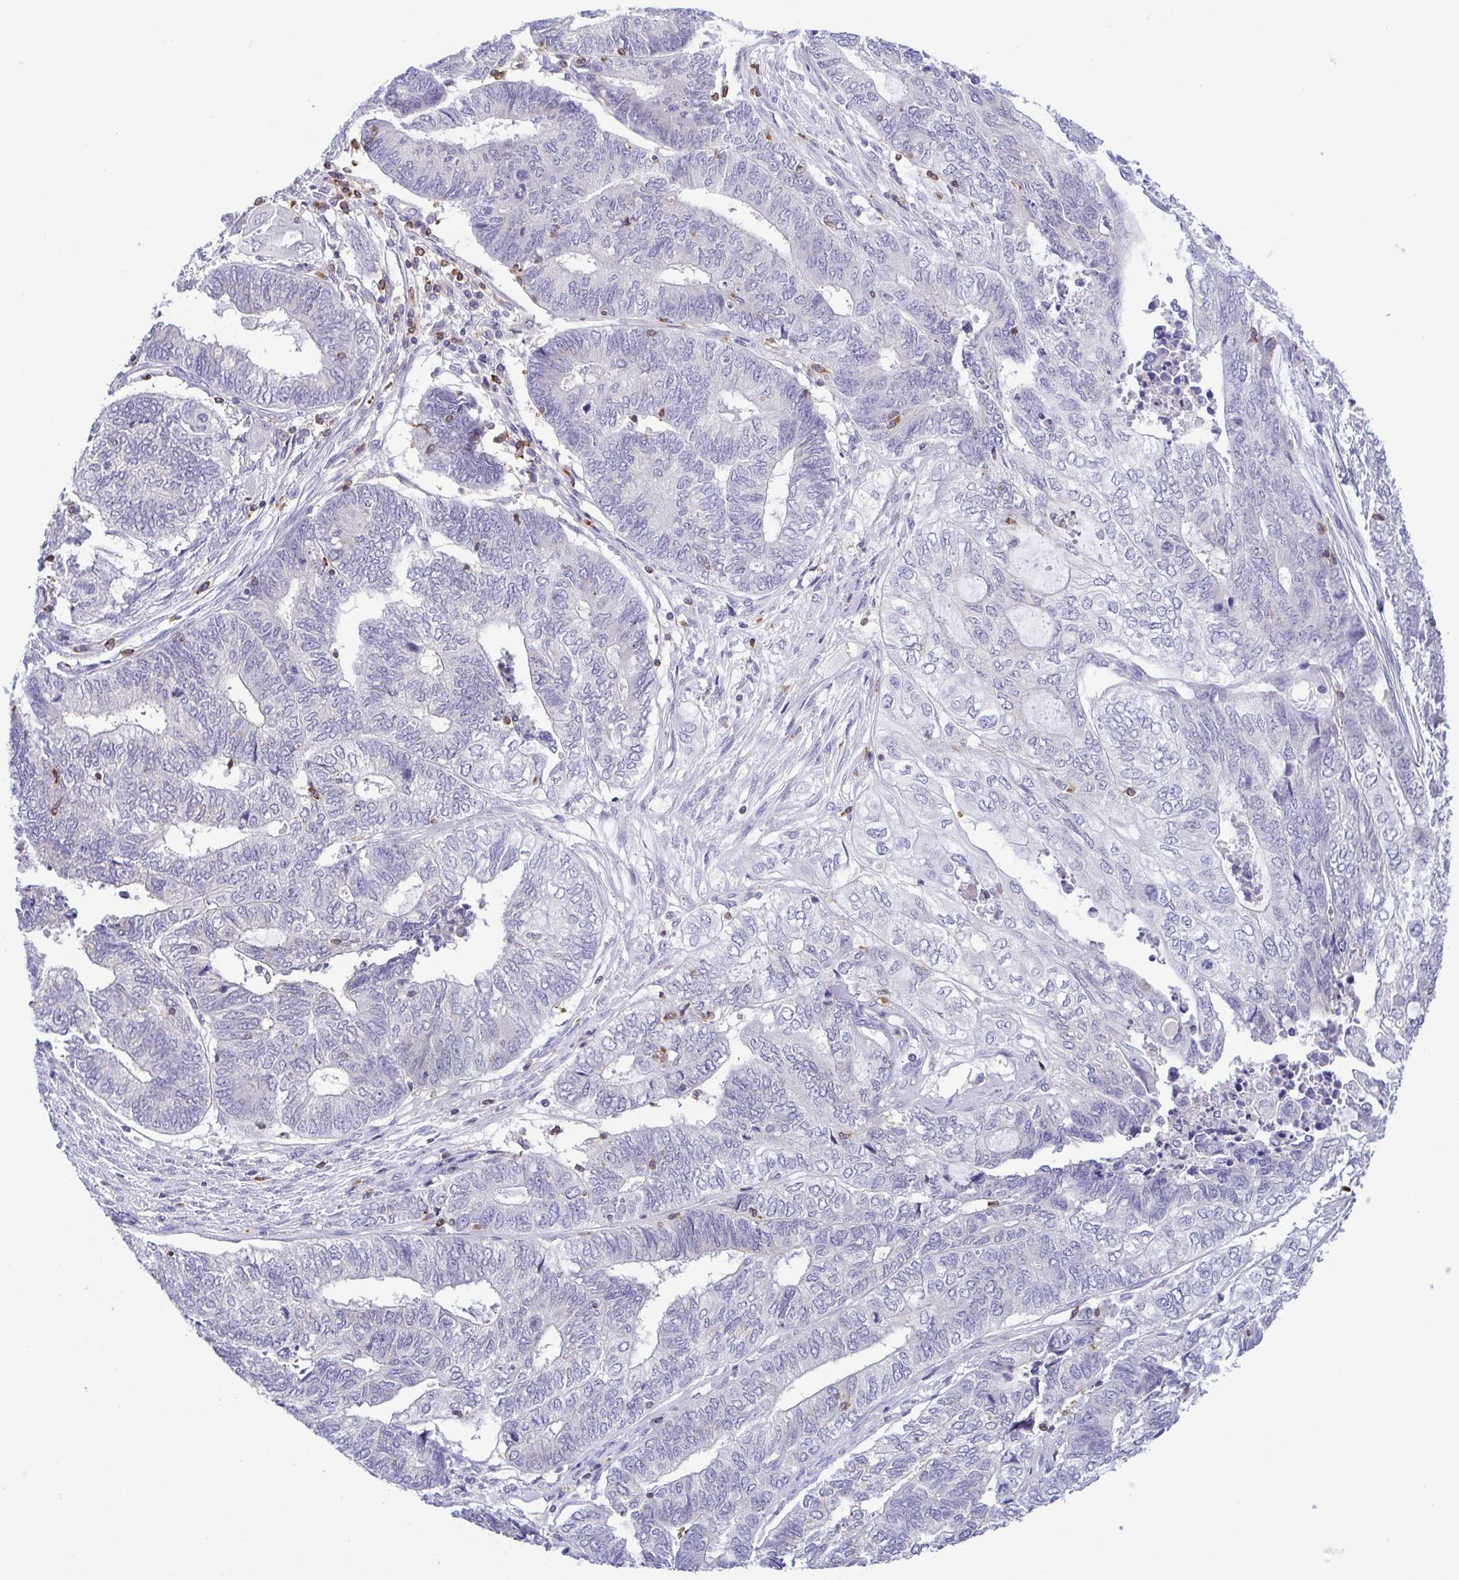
{"staining": {"intensity": "negative", "quantity": "none", "location": "none"}, "tissue": "endometrial cancer", "cell_type": "Tumor cells", "image_type": "cancer", "snomed": [{"axis": "morphology", "description": "Adenocarcinoma, NOS"}, {"axis": "topography", "description": "Uterus"}, {"axis": "topography", "description": "Endometrium"}], "caption": "An immunohistochemistry (IHC) histopathology image of adenocarcinoma (endometrial) is shown. There is no staining in tumor cells of adenocarcinoma (endometrial).", "gene": "PGLYRP1", "patient": {"sex": "female", "age": 70}}